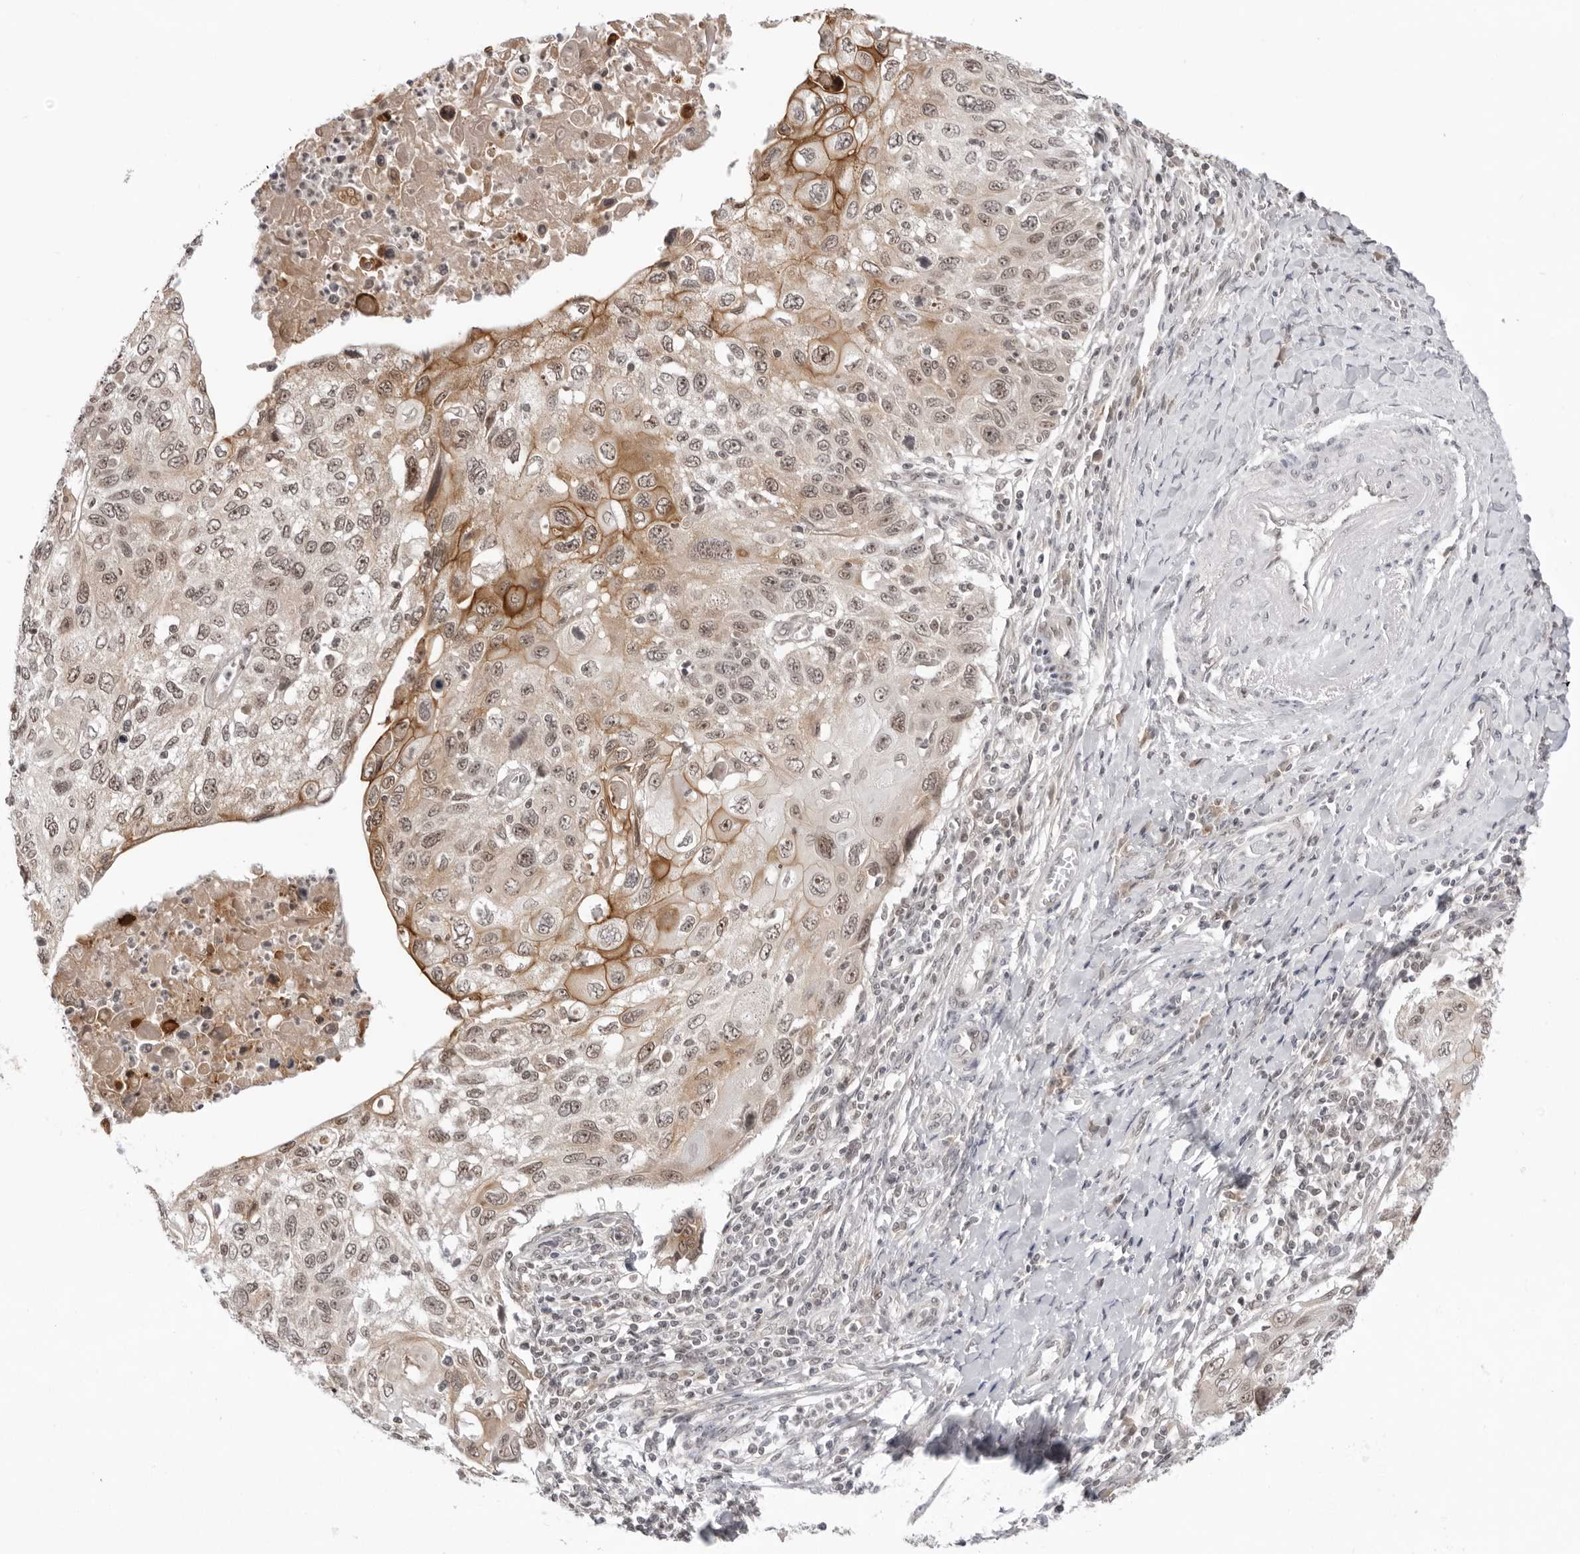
{"staining": {"intensity": "moderate", "quantity": ">75%", "location": "cytoplasmic/membranous,nuclear"}, "tissue": "cervical cancer", "cell_type": "Tumor cells", "image_type": "cancer", "snomed": [{"axis": "morphology", "description": "Squamous cell carcinoma, NOS"}, {"axis": "topography", "description": "Cervix"}], "caption": "An IHC micrograph of tumor tissue is shown. Protein staining in brown highlights moderate cytoplasmic/membranous and nuclear positivity in cervical cancer (squamous cell carcinoma) within tumor cells.", "gene": "EXOSC10", "patient": {"sex": "female", "age": 70}}